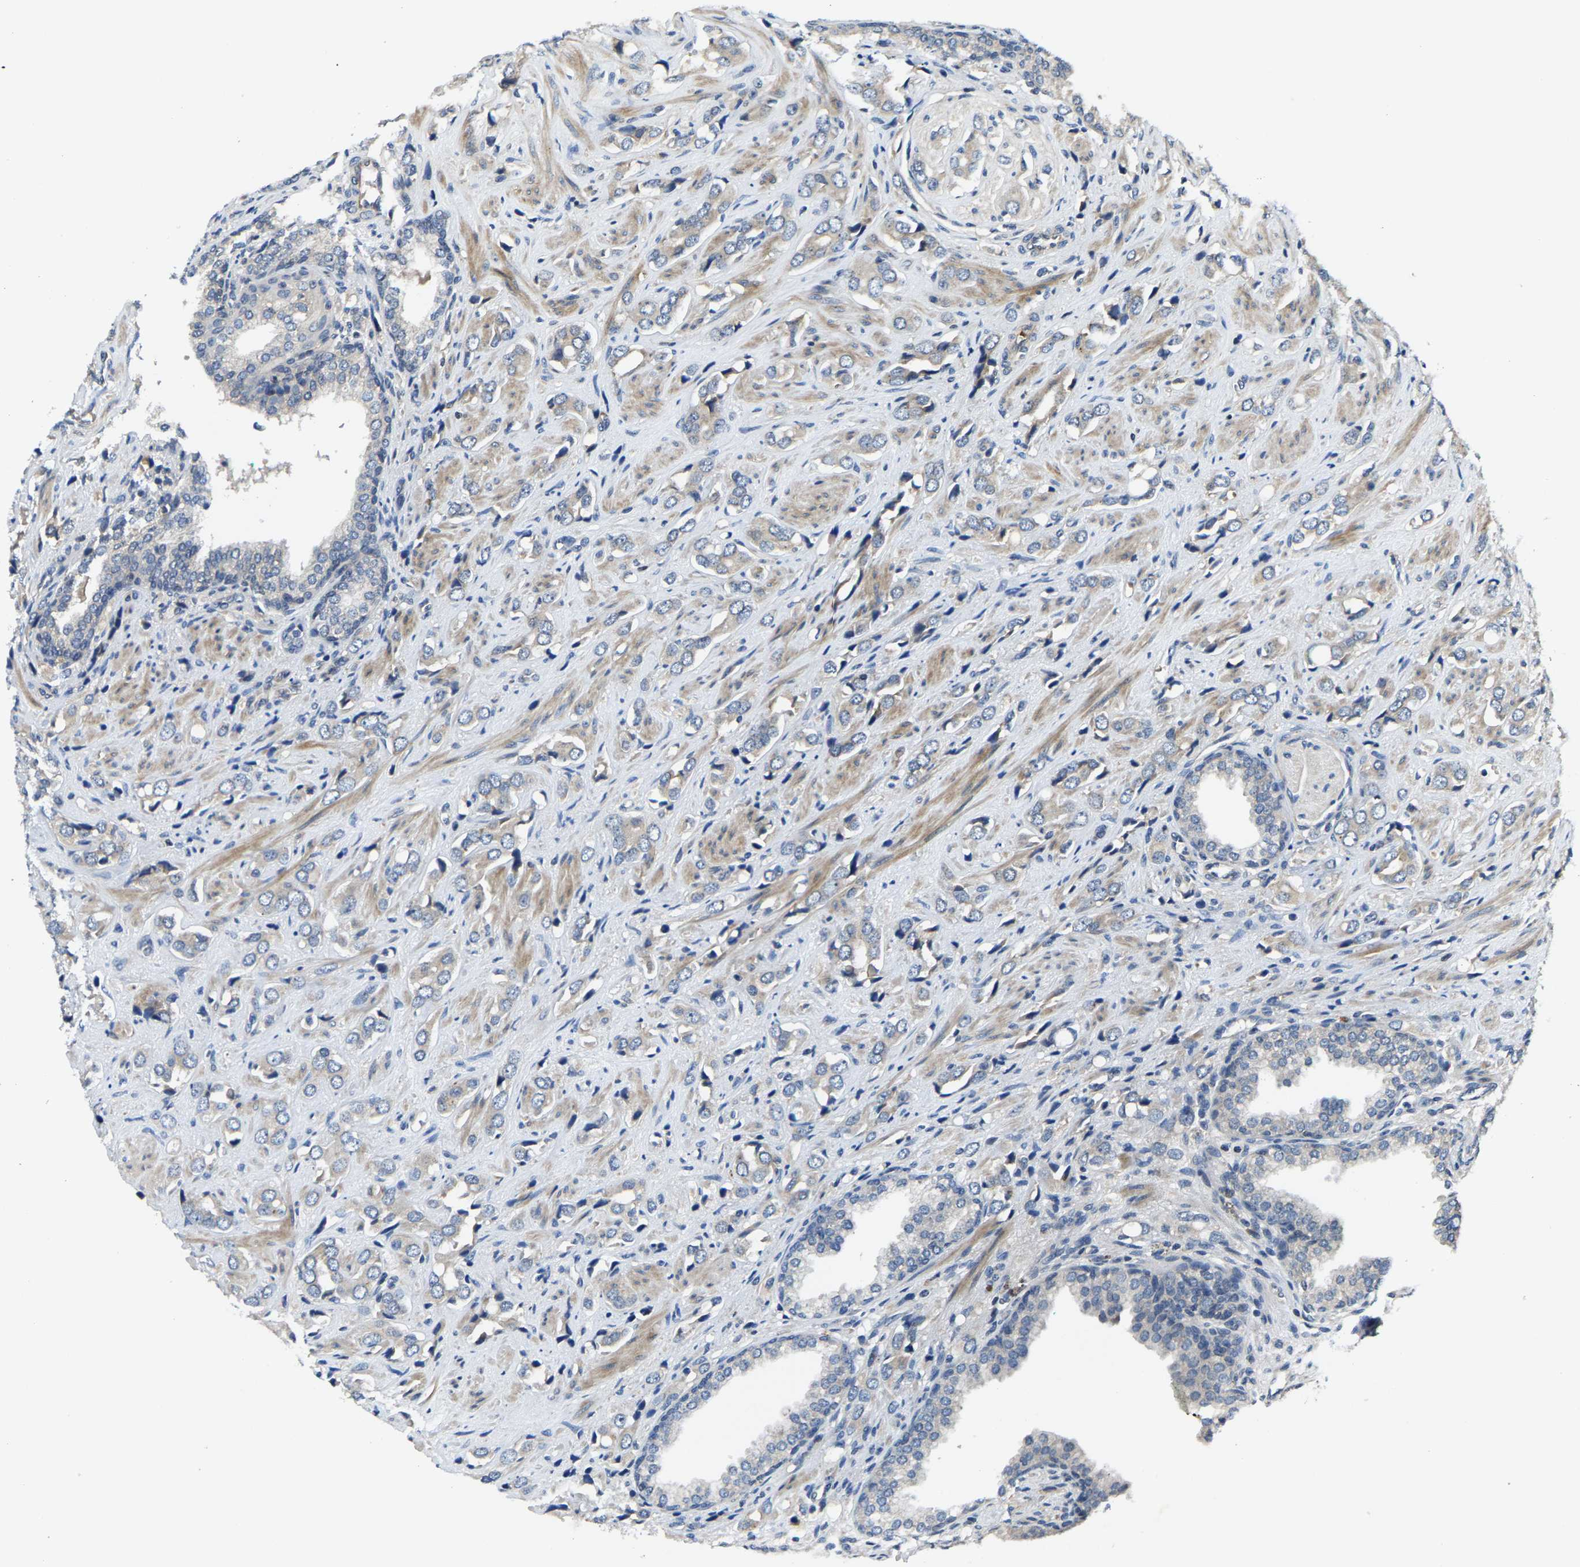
{"staining": {"intensity": "negative", "quantity": "none", "location": "none"}, "tissue": "prostate cancer", "cell_type": "Tumor cells", "image_type": "cancer", "snomed": [{"axis": "morphology", "description": "Adenocarcinoma, High grade"}, {"axis": "topography", "description": "Prostate"}], "caption": "Prostate cancer was stained to show a protein in brown. There is no significant expression in tumor cells.", "gene": "AGBL3", "patient": {"sex": "male", "age": 52}}